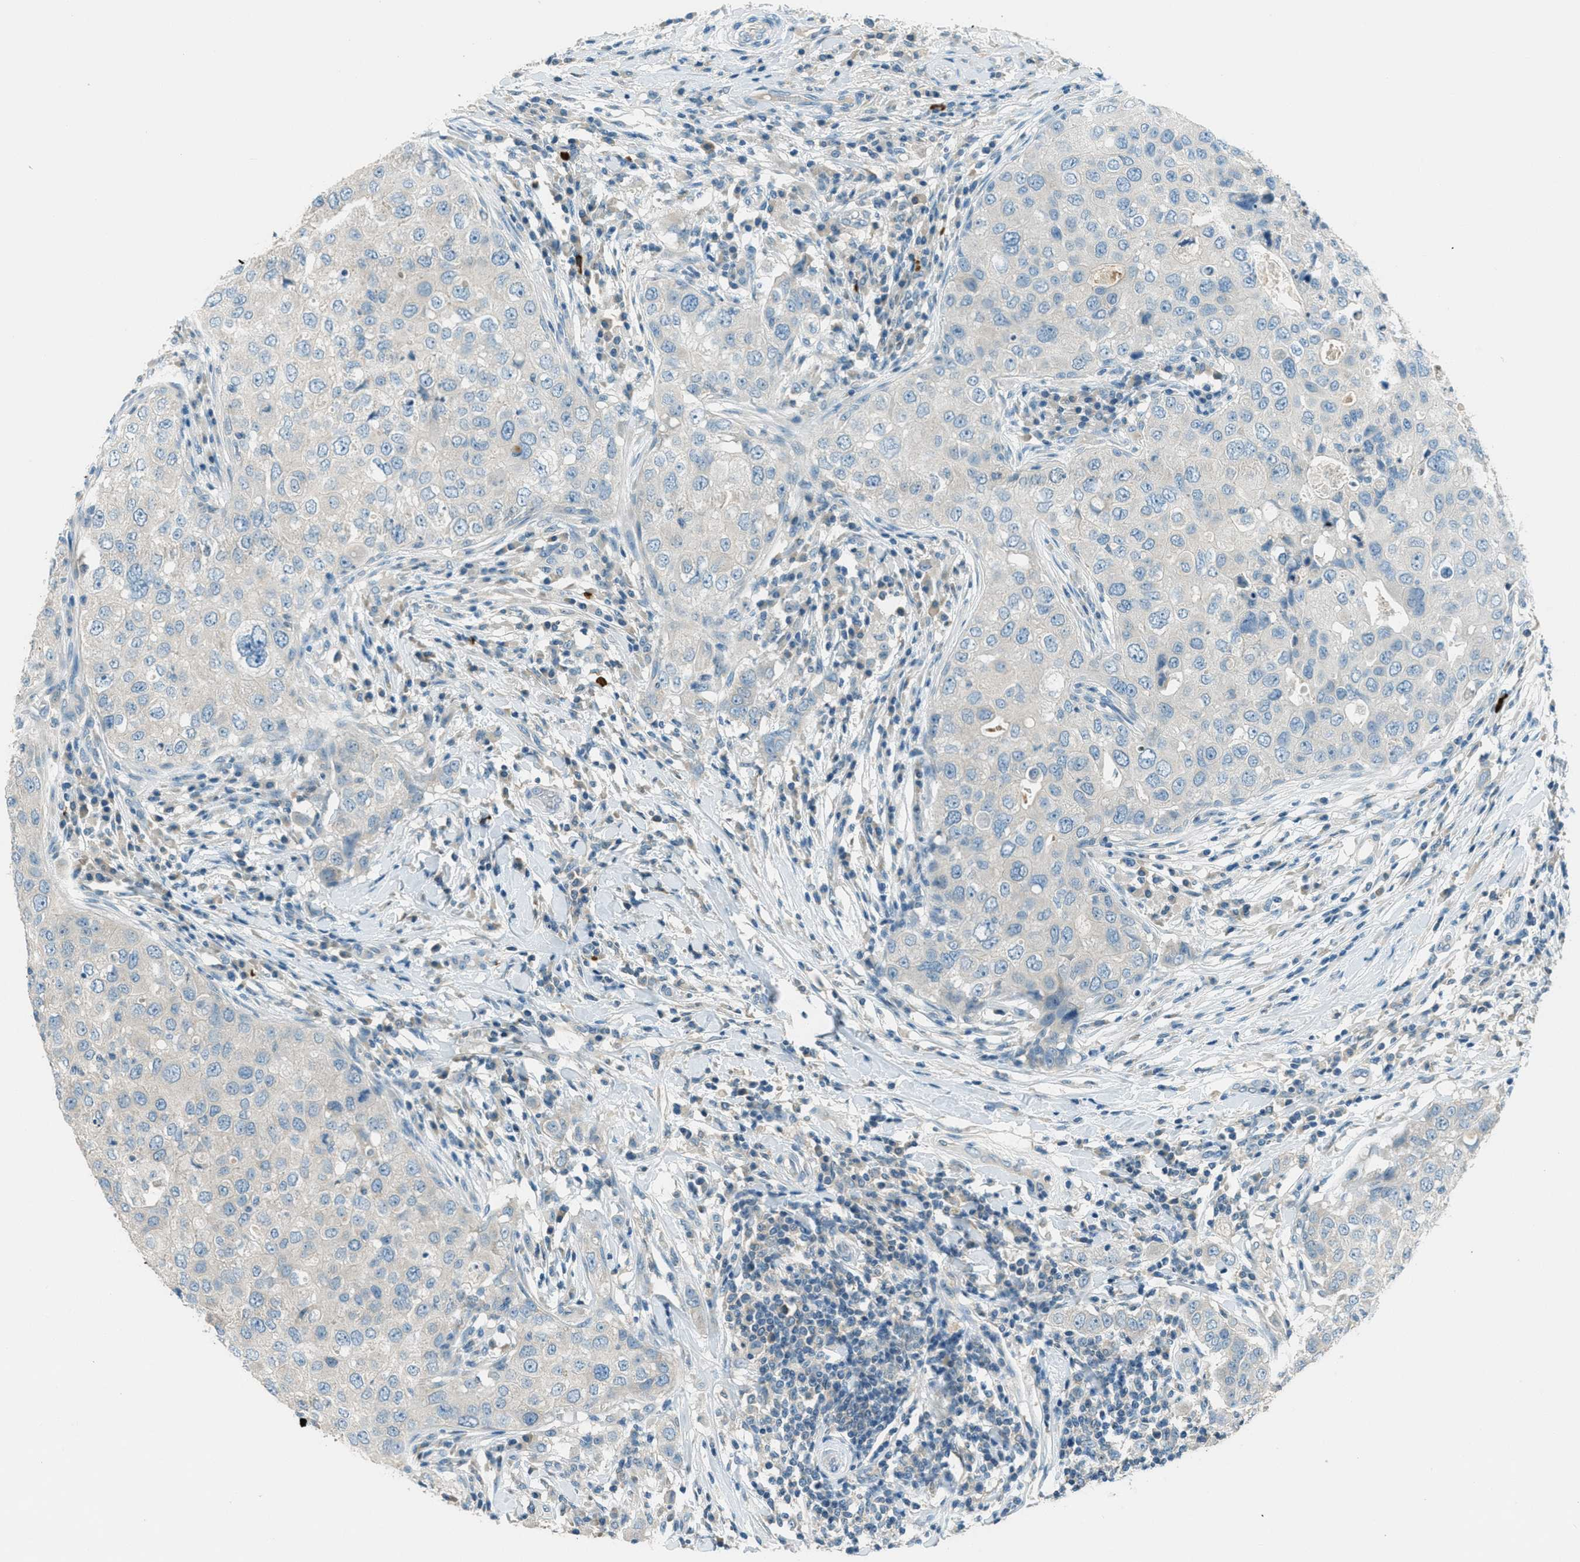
{"staining": {"intensity": "moderate", "quantity": "<25%", "location": "cytoplasmic/membranous"}, "tissue": "breast cancer", "cell_type": "Tumor cells", "image_type": "cancer", "snomed": [{"axis": "morphology", "description": "Duct carcinoma"}, {"axis": "topography", "description": "Breast"}], "caption": "Breast cancer (intraductal carcinoma) stained for a protein (brown) shows moderate cytoplasmic/membranous positive staining in approximately <25% of tumor cells.", "gene": "MSLN", "patient": {"sex": "female", "age": 27}}